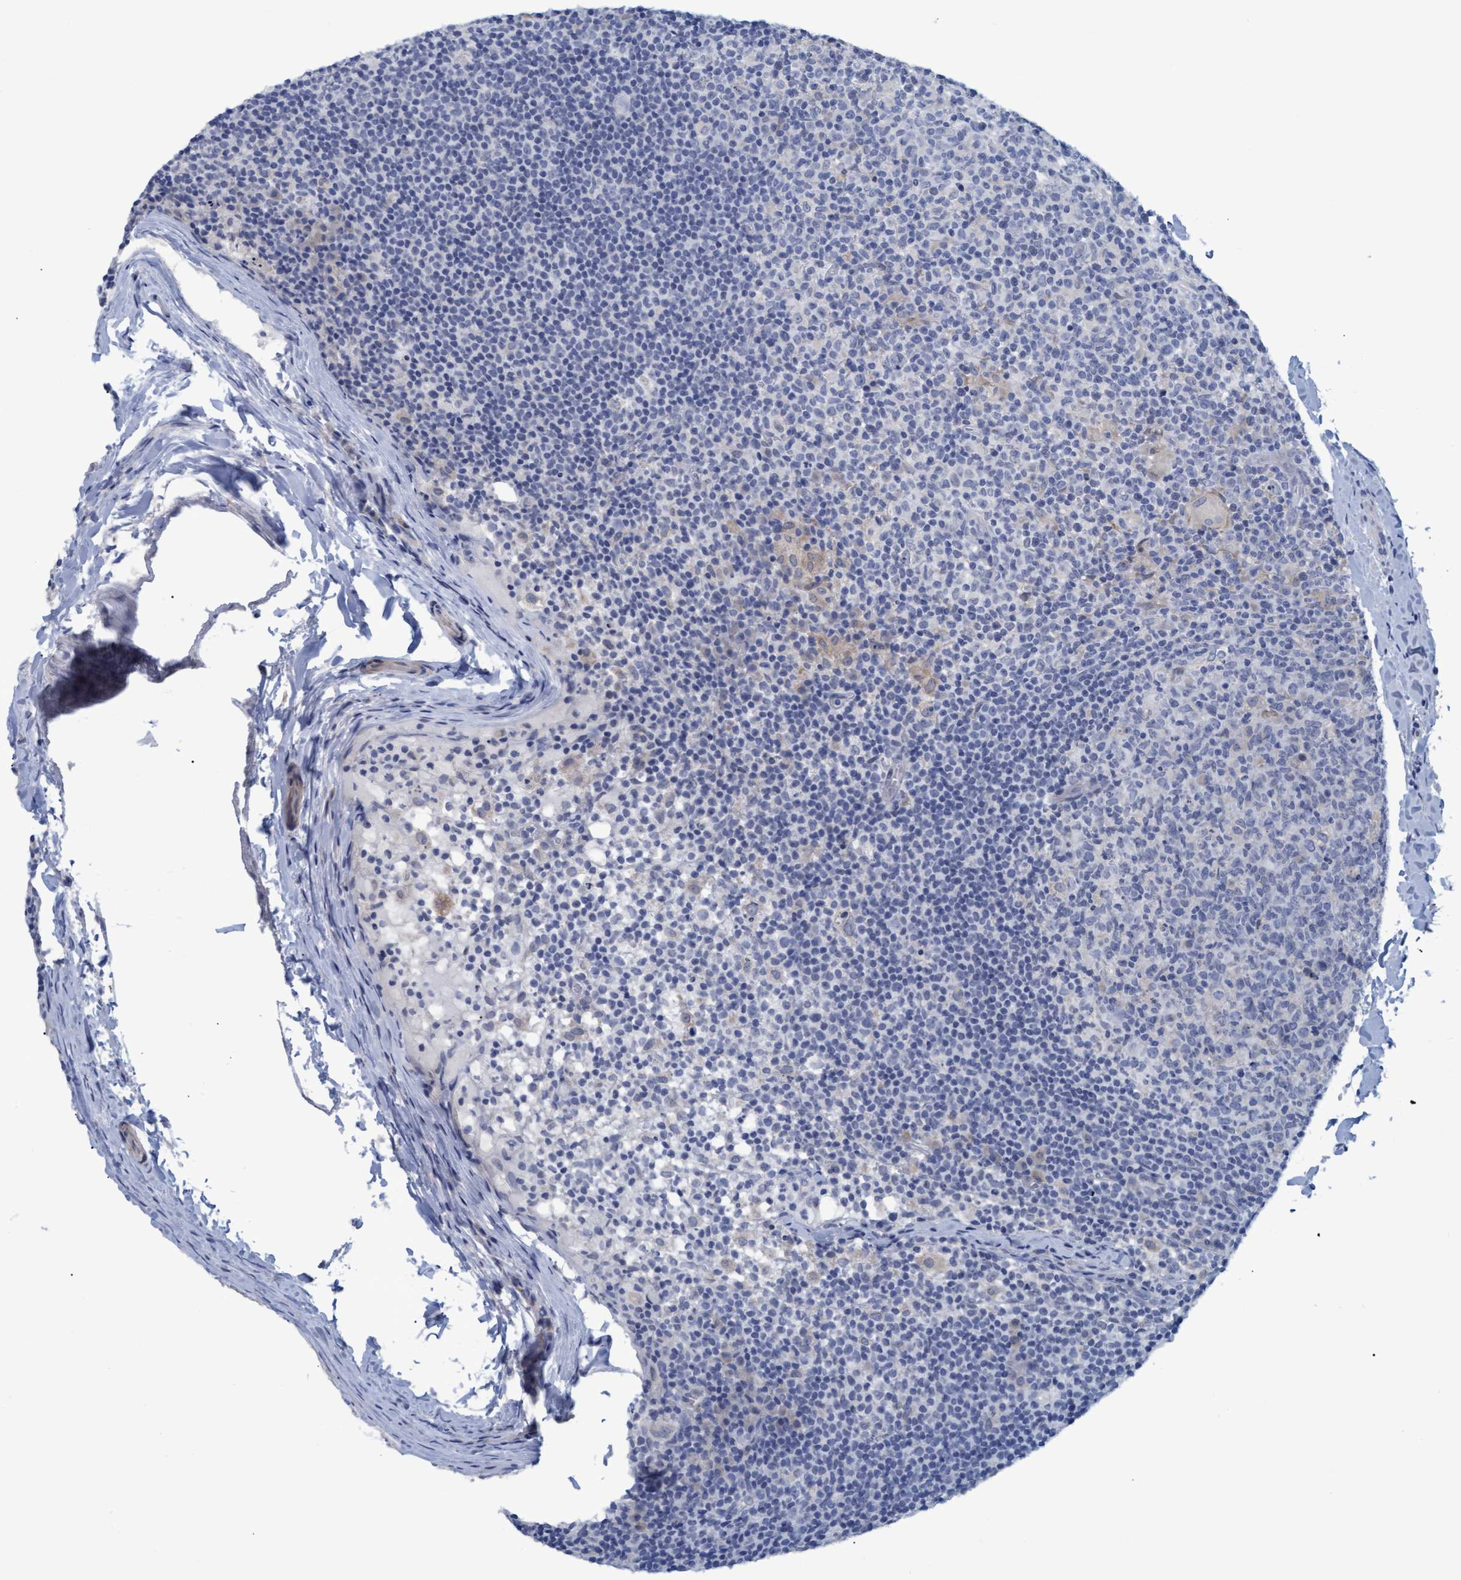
{"staining": {"intensity": "negative", "quantity": "none", "location": "none"}, "tissue": "lymph node", "cell_type": "Germinal center cells", "image_type": "normal", "snomed": [{"axis": "morphology", "description": "Normal tissue, NOS"}, {"axis": "morphology", "description": "Inflammation, NOS"}, {"axis": "topography", "description": "Lymph node"}], "caption": "This photomicrograph is of unremarkable lymph node stained with immunohistochemistry to label a protein in brown with the nuclei are counter-stained blue. There is no expression in germinal center cells.", "gene": "SSTR3", "patient": {"sex": "male", "age": 55}}